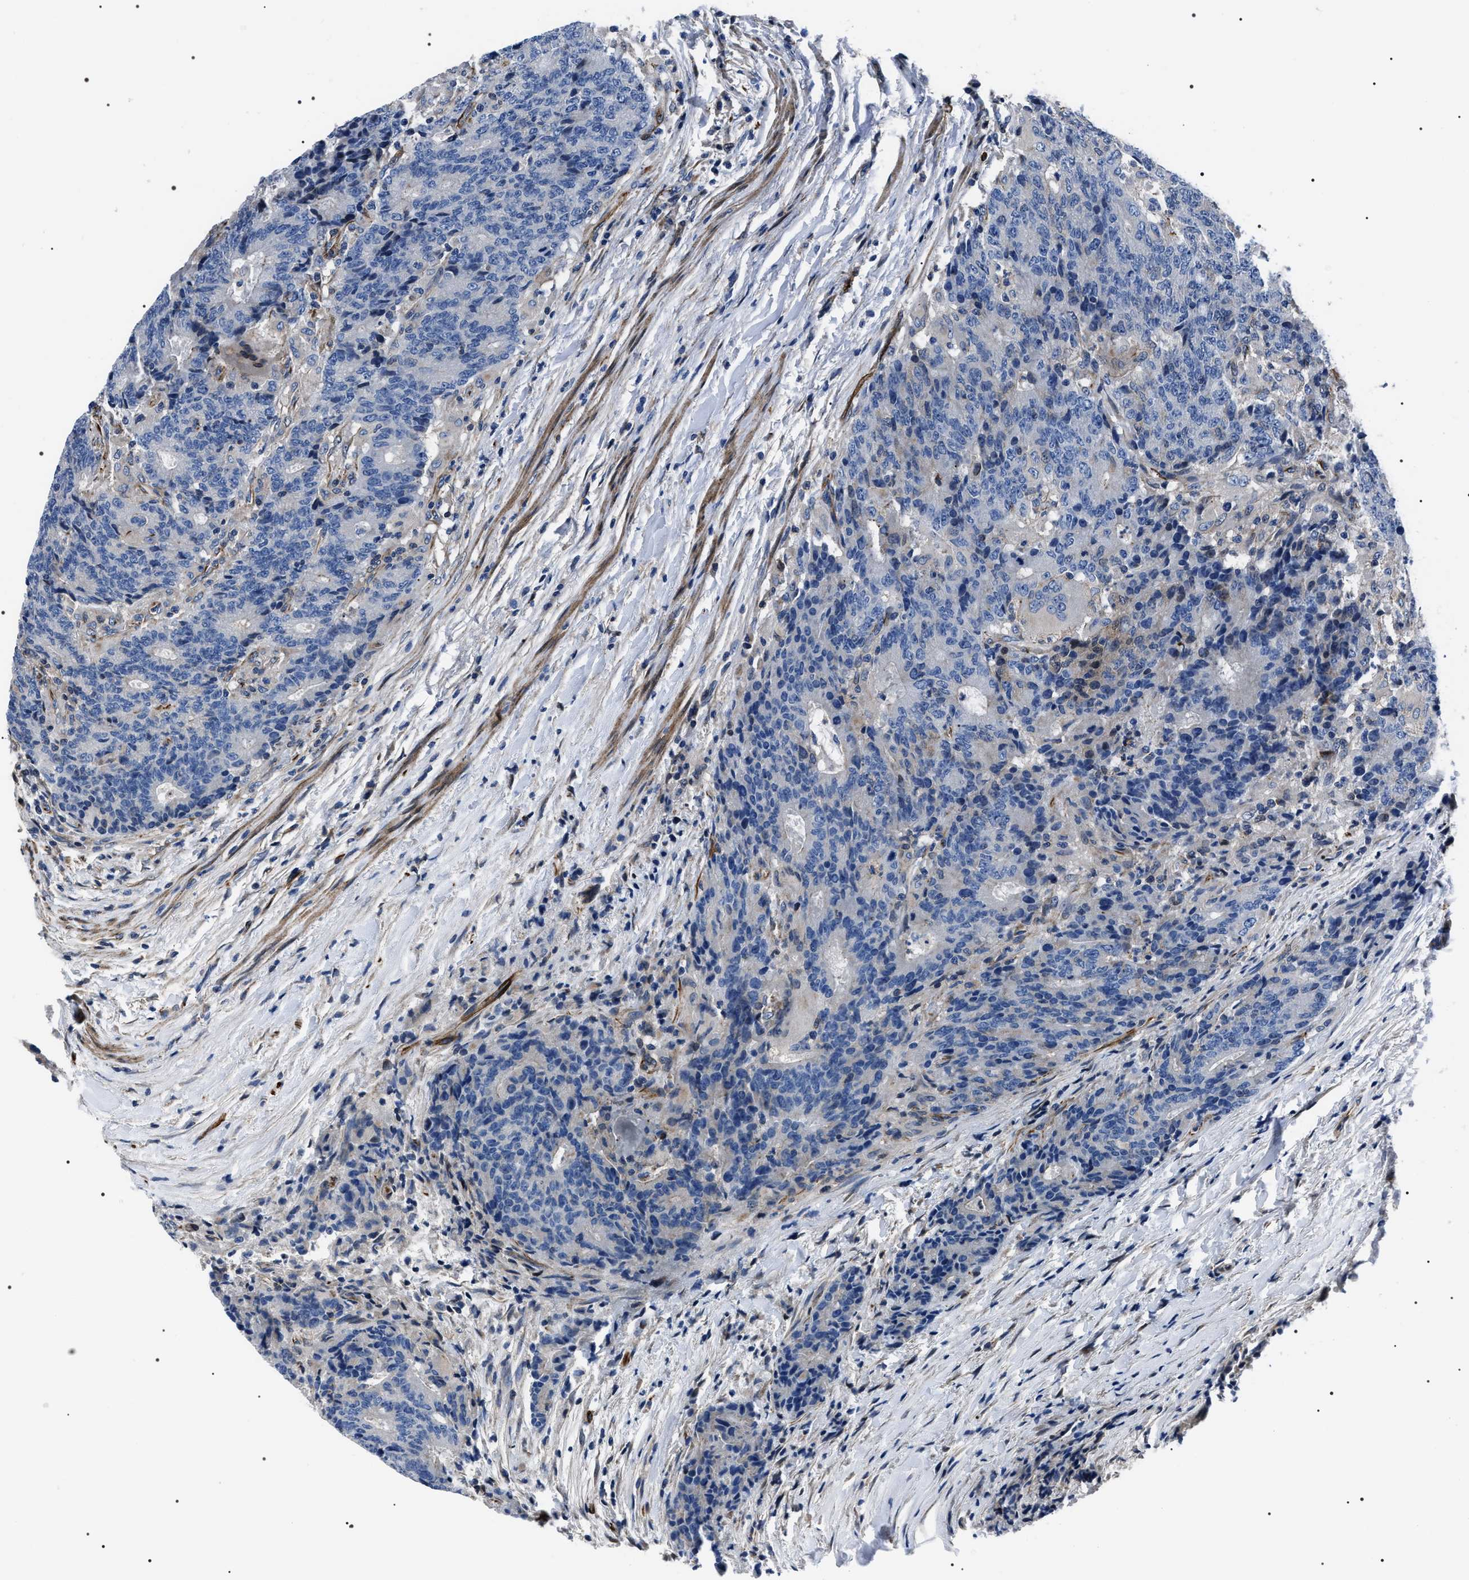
{"staining": {"intensity": "negative", "quantity": "none", "location": "none"}, "tissue": "colorectal cancer", "cell_type": "Tumor cells", "image_type": "cancer", "snomed": [{"axis": "morphology", "description": "Normal tissue, NOS"}, {"axis": "morphology", "description": "Adenocarcinoma, NOS"}, {"axis": "topography", "description": "Colon"}], "caption": "Tumor cells are negative for brown protein staining in colorectal cancer.", "gene": "BAG2", "patient": {"sex": "female", "age": 75}}